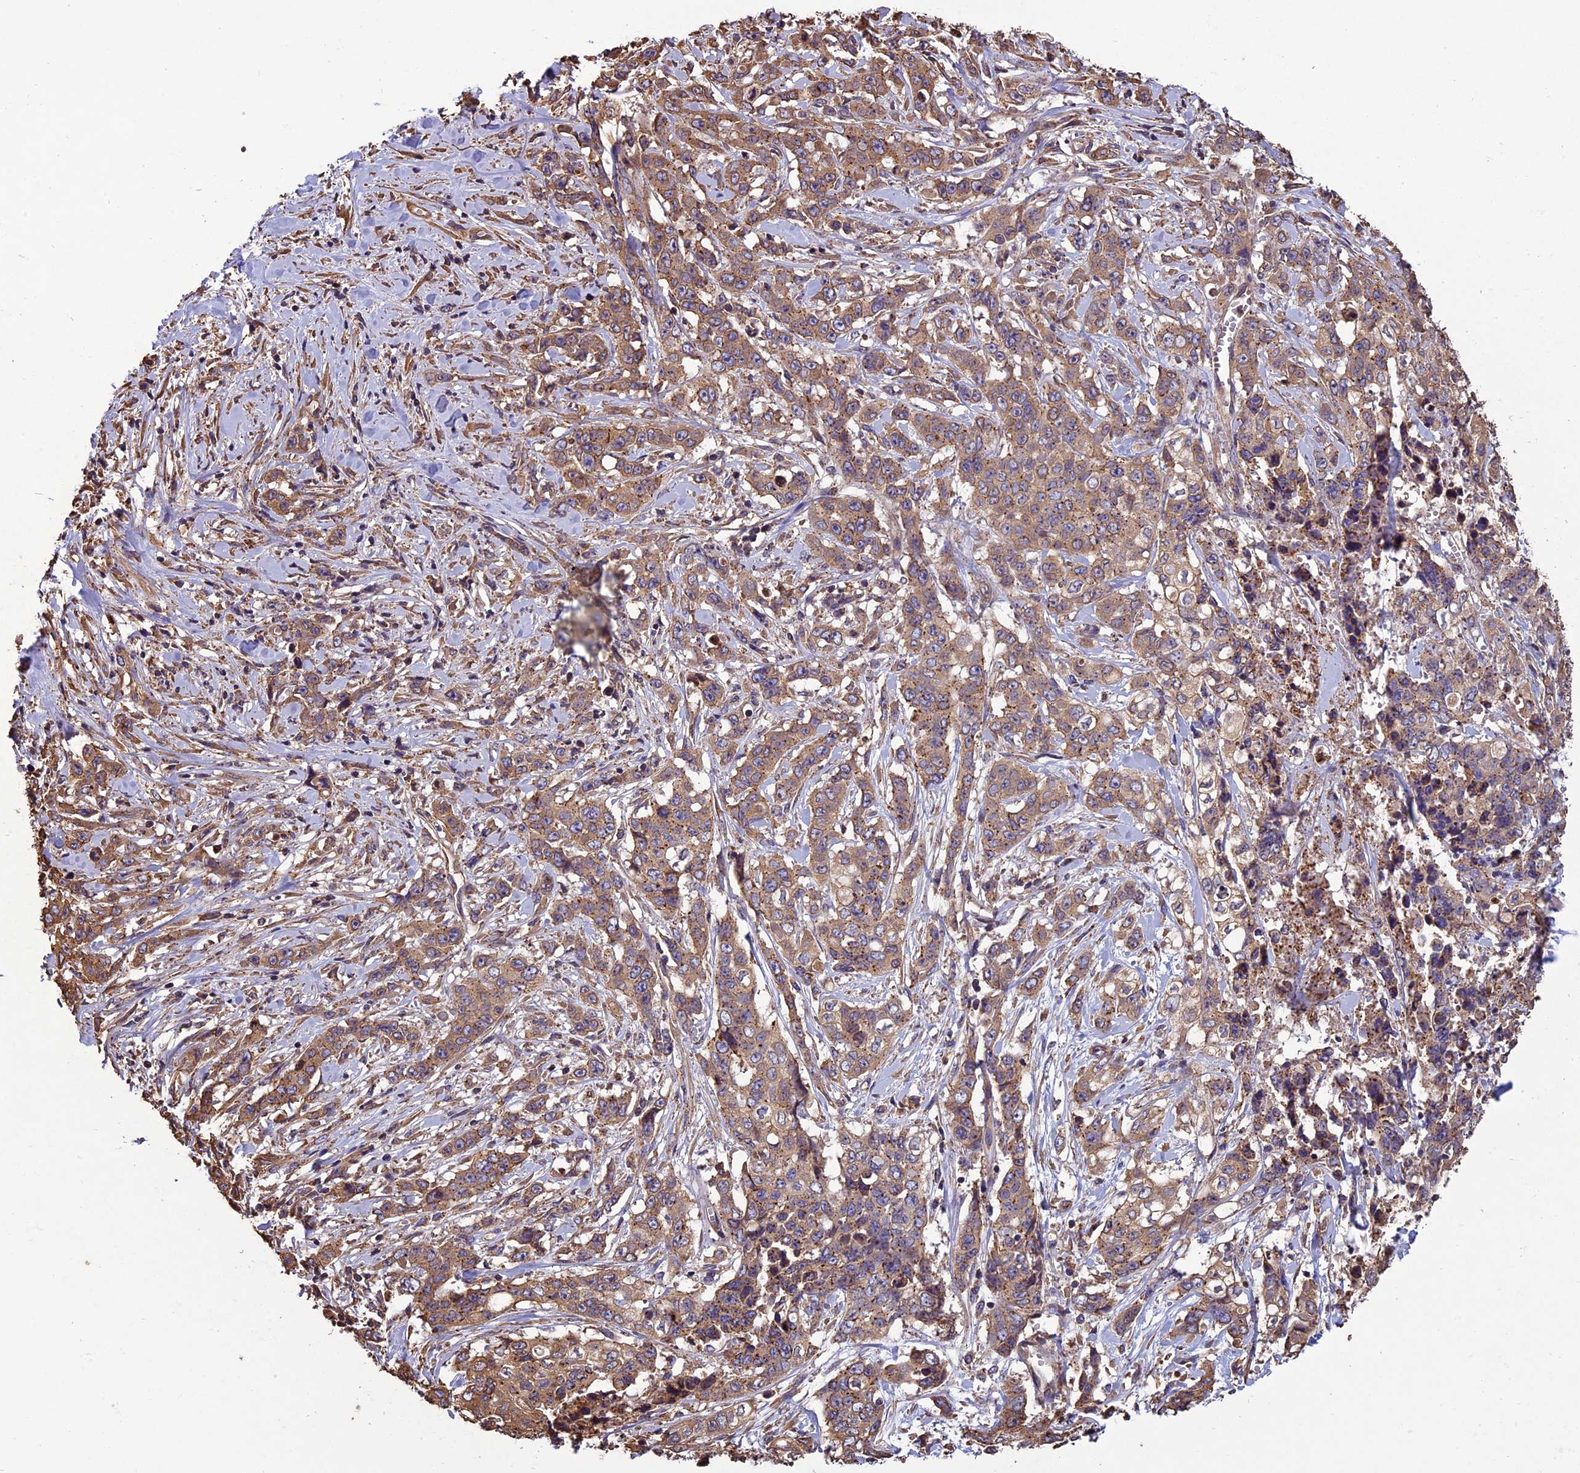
{"staining": {"intensity": "moderate", "quantity": ">75%", "location": "cytoplasmic/membranous"}, "tissue": "stomach cancer", "cell_type": "Tumor cells", "image_type": "cancer", "snomed": [{"axis": "morphology", "description": "Adenocarcinoma, NOS"}, {"axis": "topography", "description": "Stomach, upper"}], "caption": "Stomach cancer (adenocarcinoma) stained for a protein (brown) shows moderate cytoplasmic/membranous positive staining in approximately >75% of tumor cells.", "gene": "CHMP2A", "patient": {"sex": "male", "age": 62}}